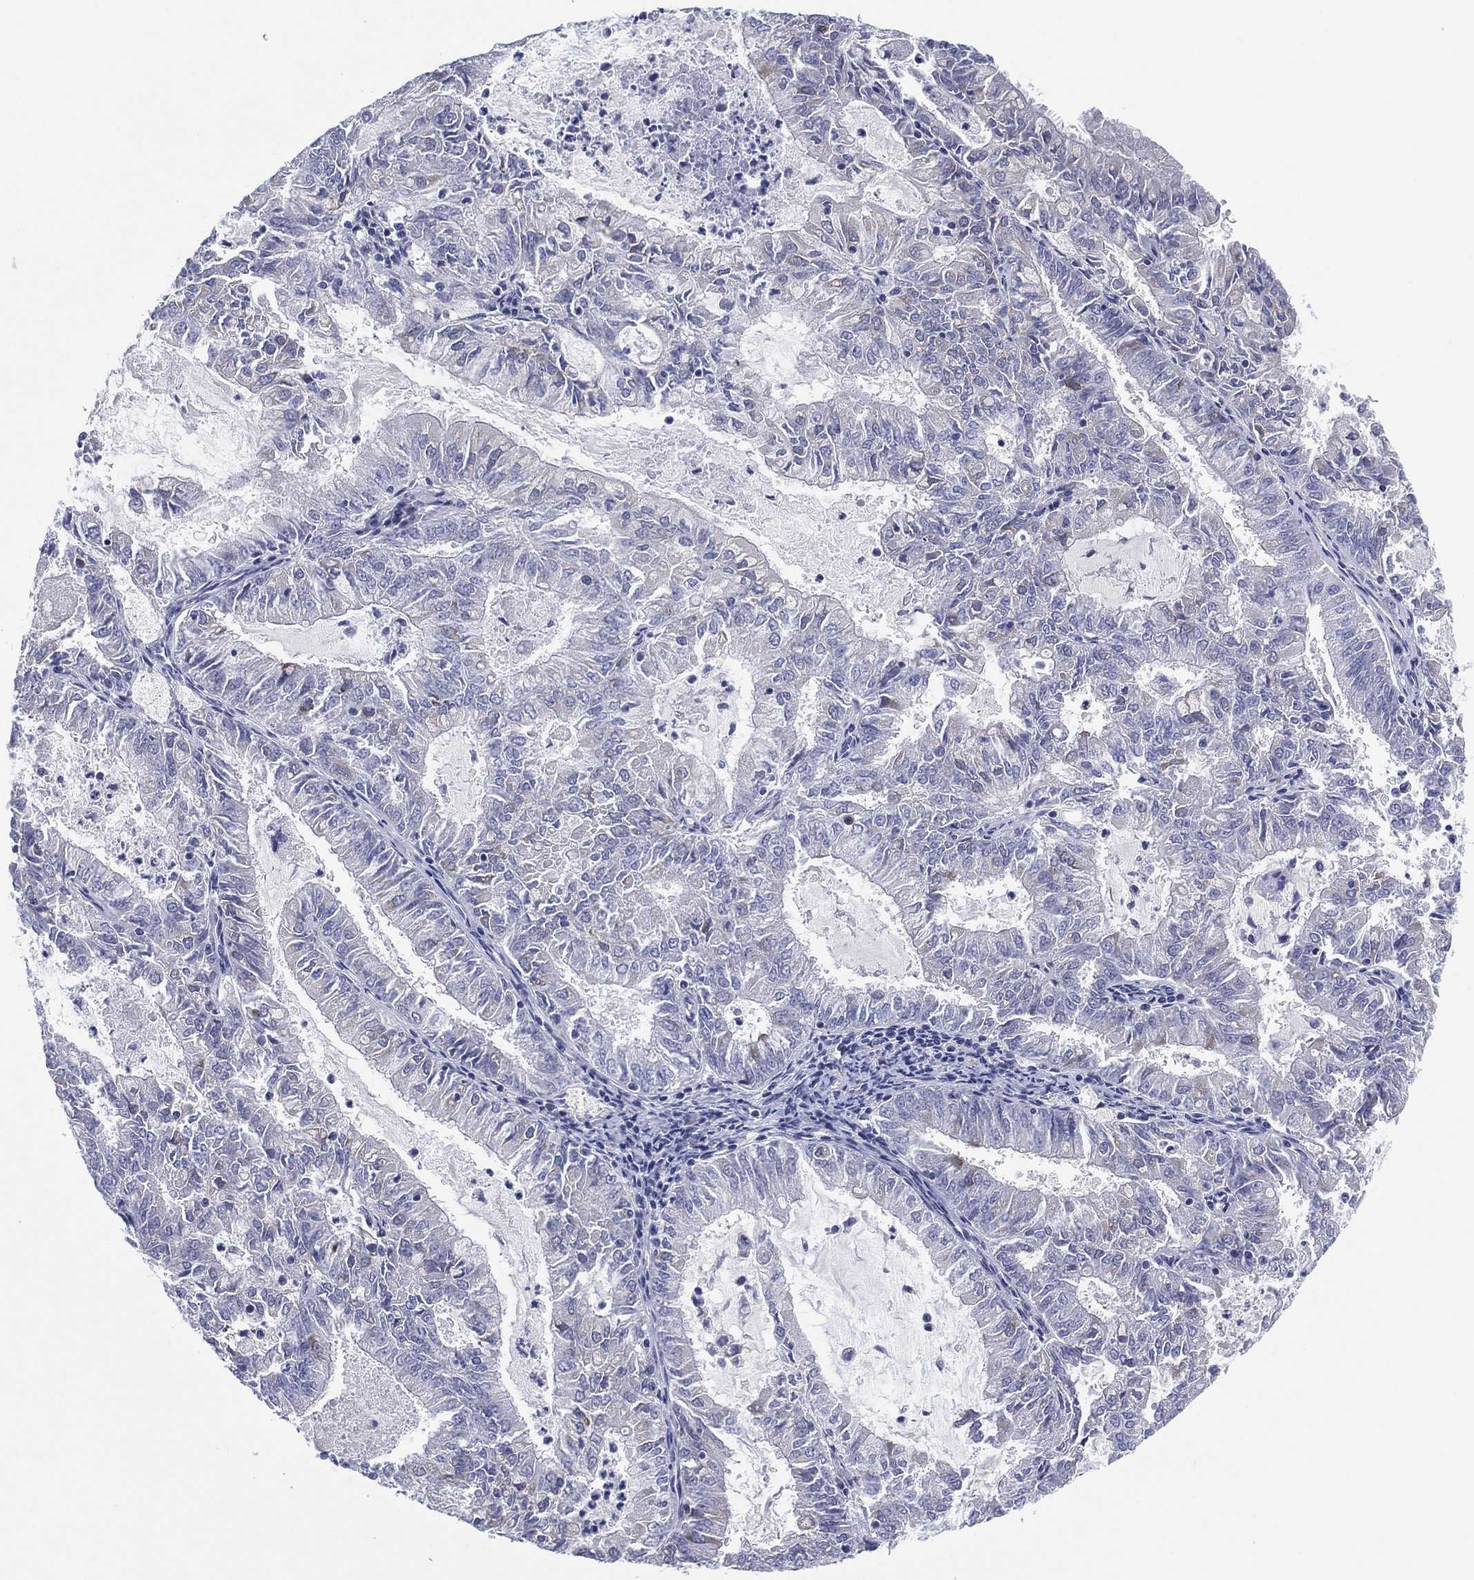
{"staining": {"intensity": "negative", "quantity": "none", "location": "none"}, "tissue": "endometrial cancer", "cell_type": "Tumor cells", "image_type": "cancer", "snomed": [{"axis": "morphology", "description": "Adenocarcinoma, NOS"}, {"axis": "topography", "description": "Endometrium"}], "caption": "Image shows no significant protein positivity in tumor cells of endometrial cancer (adenocarcinoma).", "gene": "HEATR4", "patient": {"sex": "female", "age": 57}}